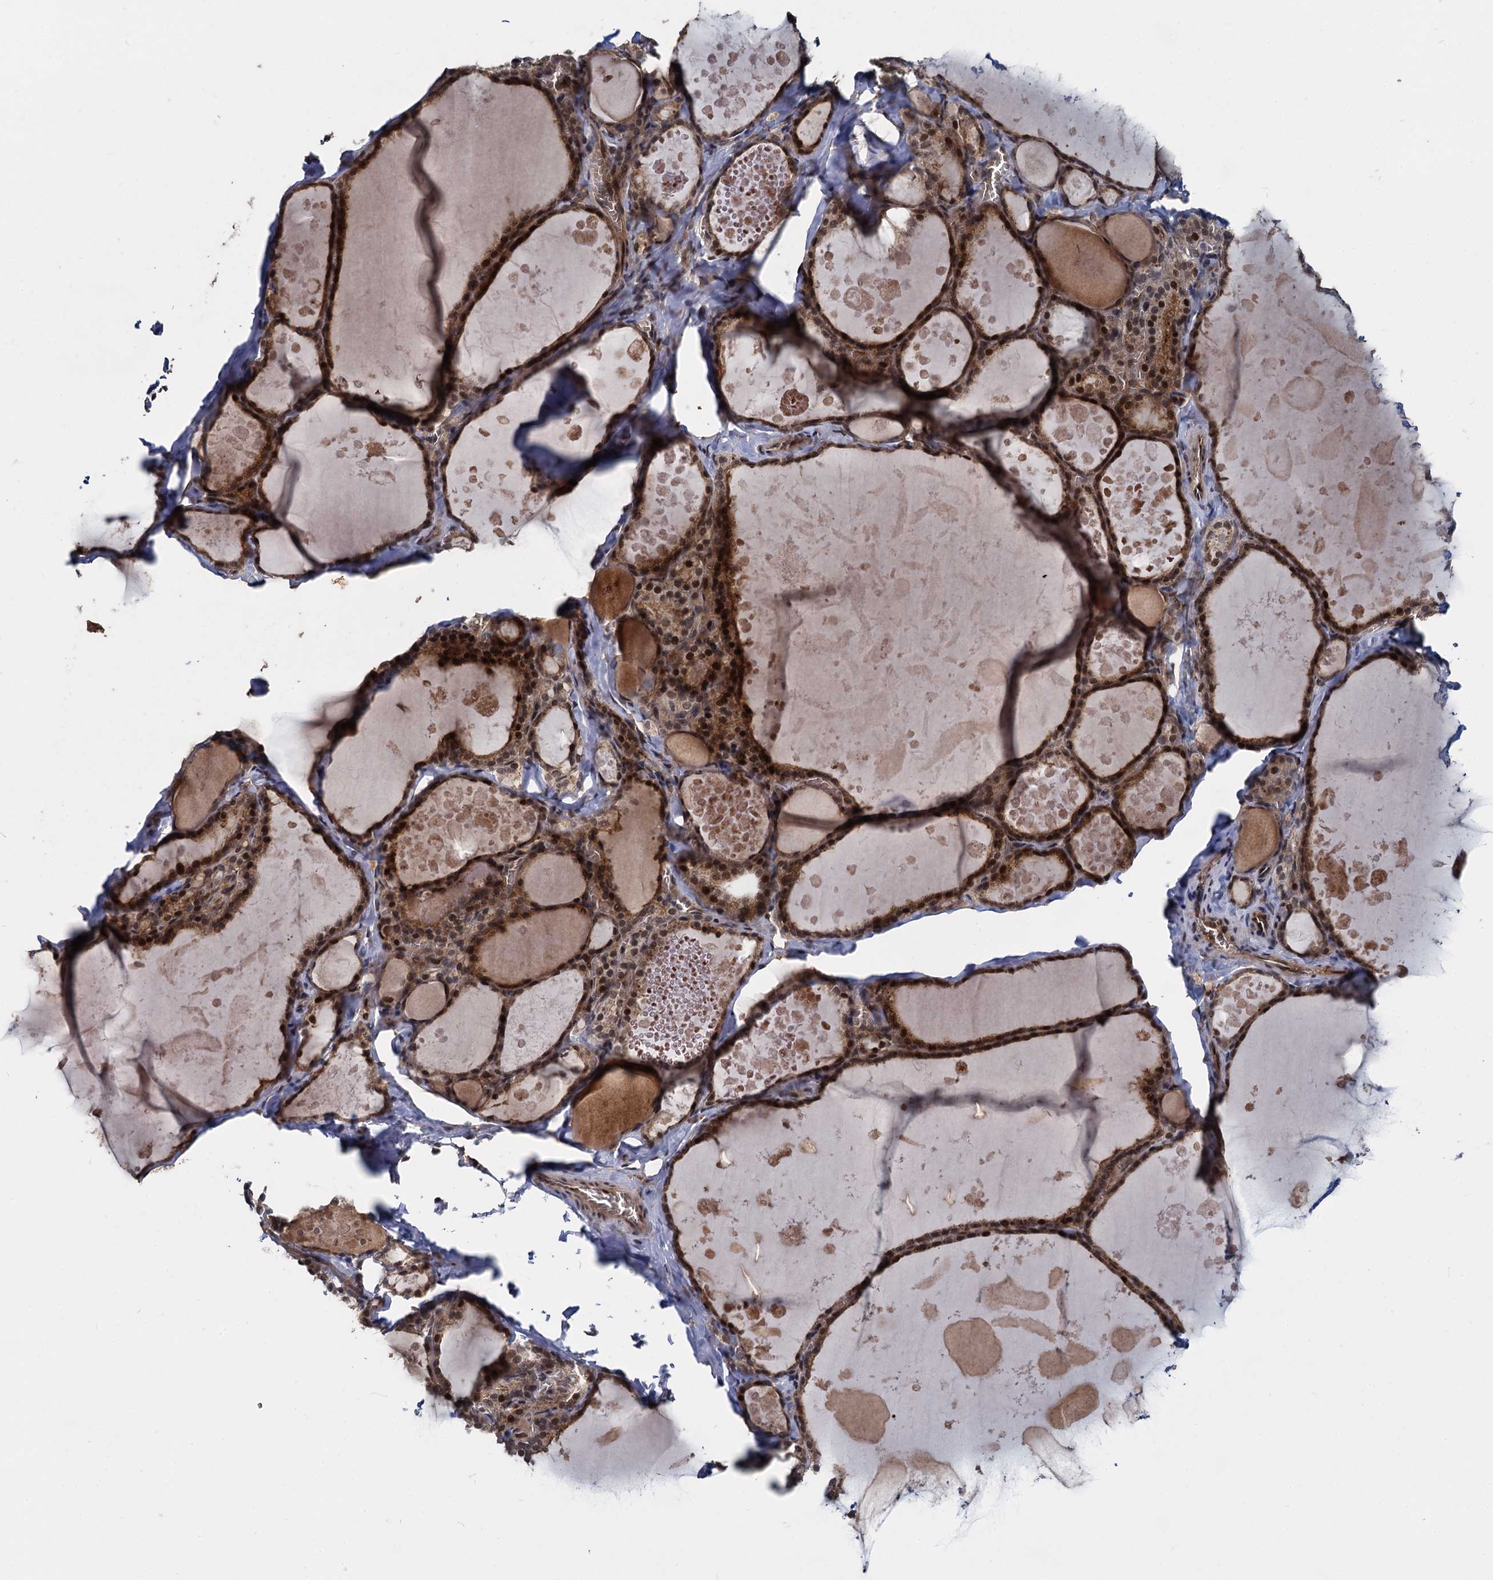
{"staining": {"intensity": "moderate", "quantity": ">75%", "location": "cytoplasmic/membranous,nuclear"}, "tissue": "thyroid gland", "cell_type": "Glandular cells", "image_type": "normal", "snomed": [{"axis": "morphology", "description": "Normal tissue, NOS"}, {"axis": "topography", "description": "Thyroid gland"}], "caption": "Moderate cytoplasmic/membranous,nuclear staining is present in about >75% of glandular cells in unremarkable thyroid gland. (IHC, brightfield microscopy, high magnification).", "gene": "FANCI", "patient": {"sex": "male", "age": 56}}